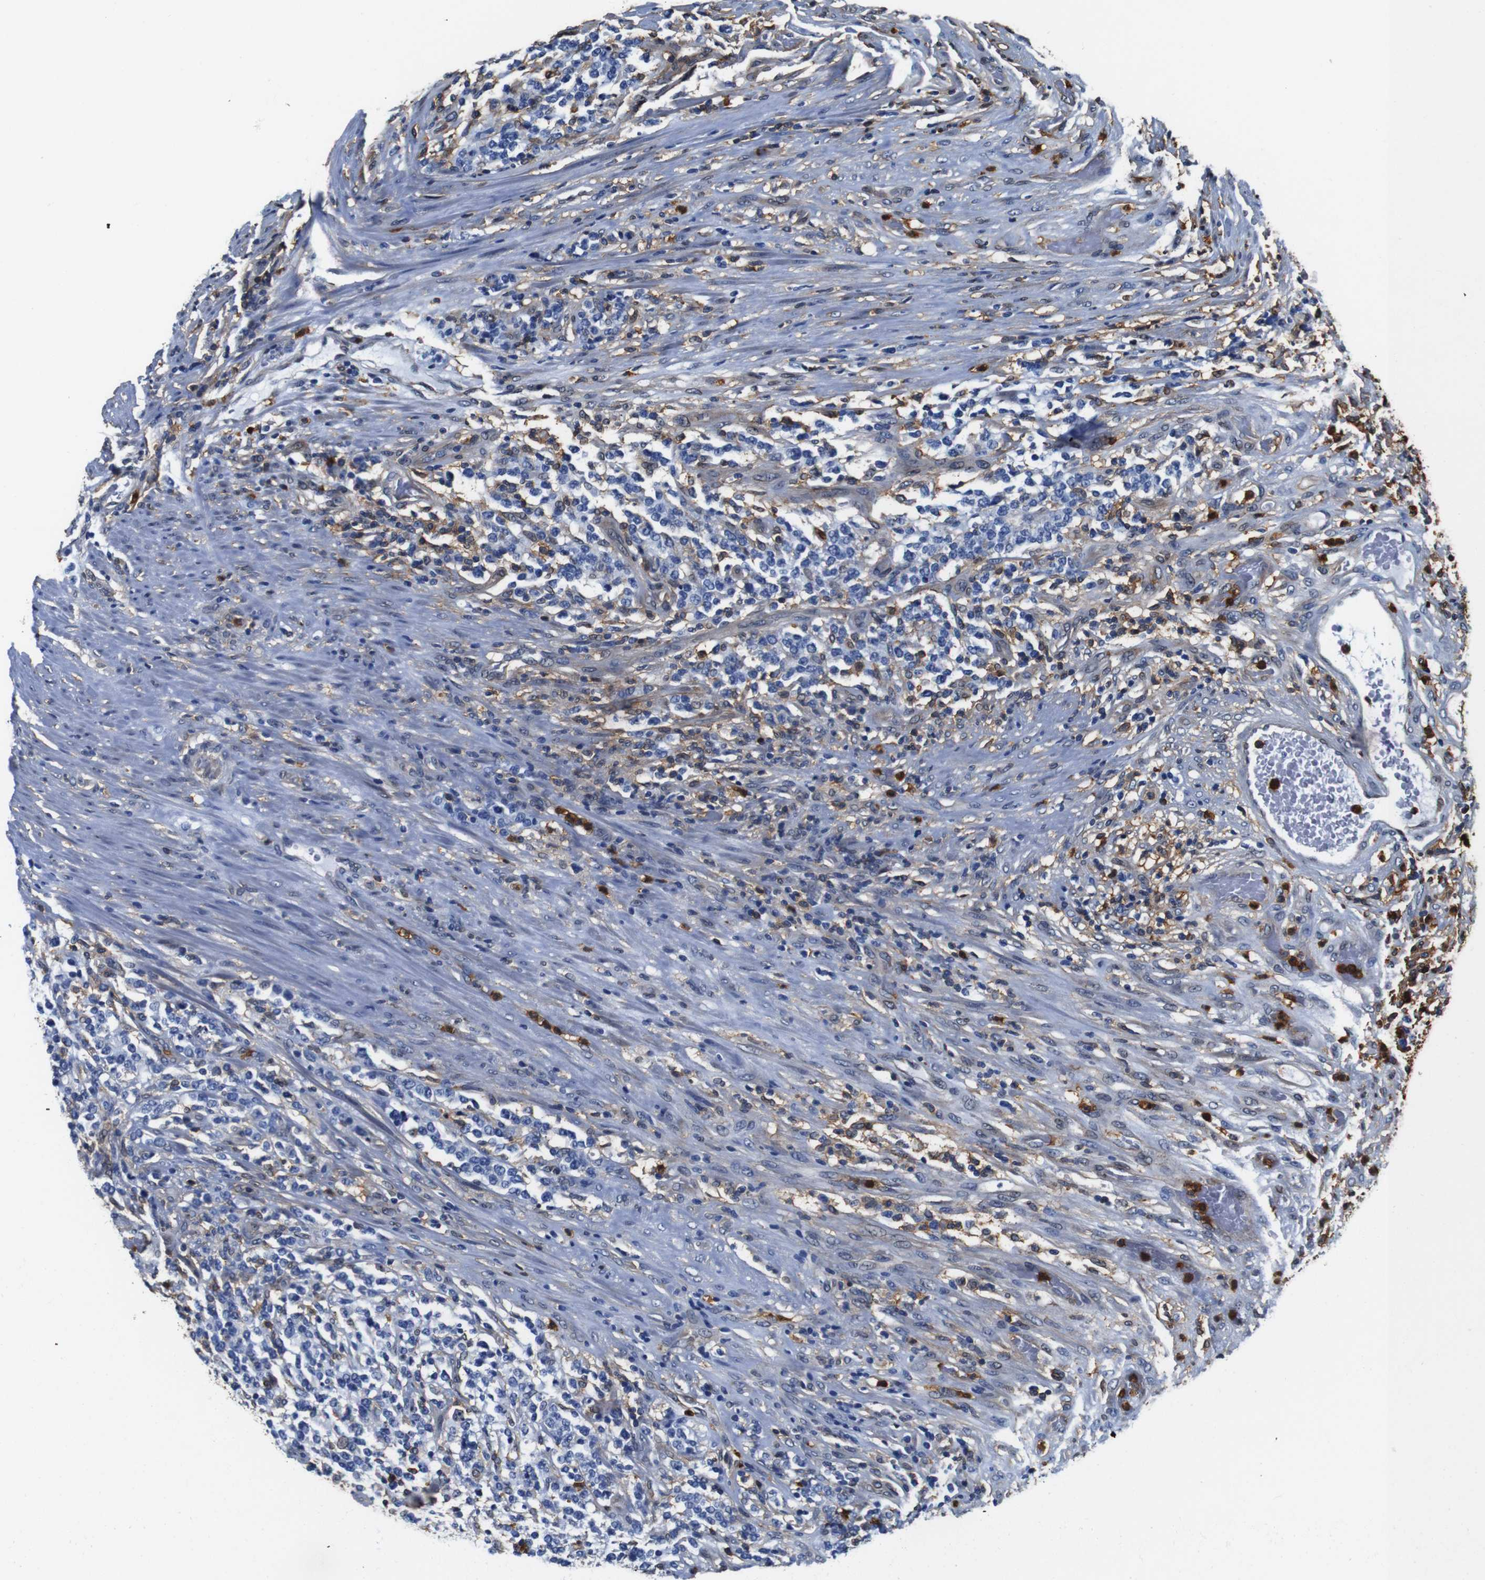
{"staining": {"intensity": "weak", "quantity": "<25%", "location": "cytoplasmic/membranous"}, "tissue": "lymphoma", "cell_type": "Tumor cells", "image_type": "cancer", "snomed": [{"axis": "morphology", "description": "Malignant lymphoma, non-Hodgkin's type, High grade"}, {"axis": "topography", "description": "Soft tissue"}], "caption": "Immunohistochemical staining of malignant lymphoma, non-Hodgkin's type (high-grade) shows no significant expression in tumor cells.", "gene": "ANXA1", "patient": {"sex": "male", "age": 18}}